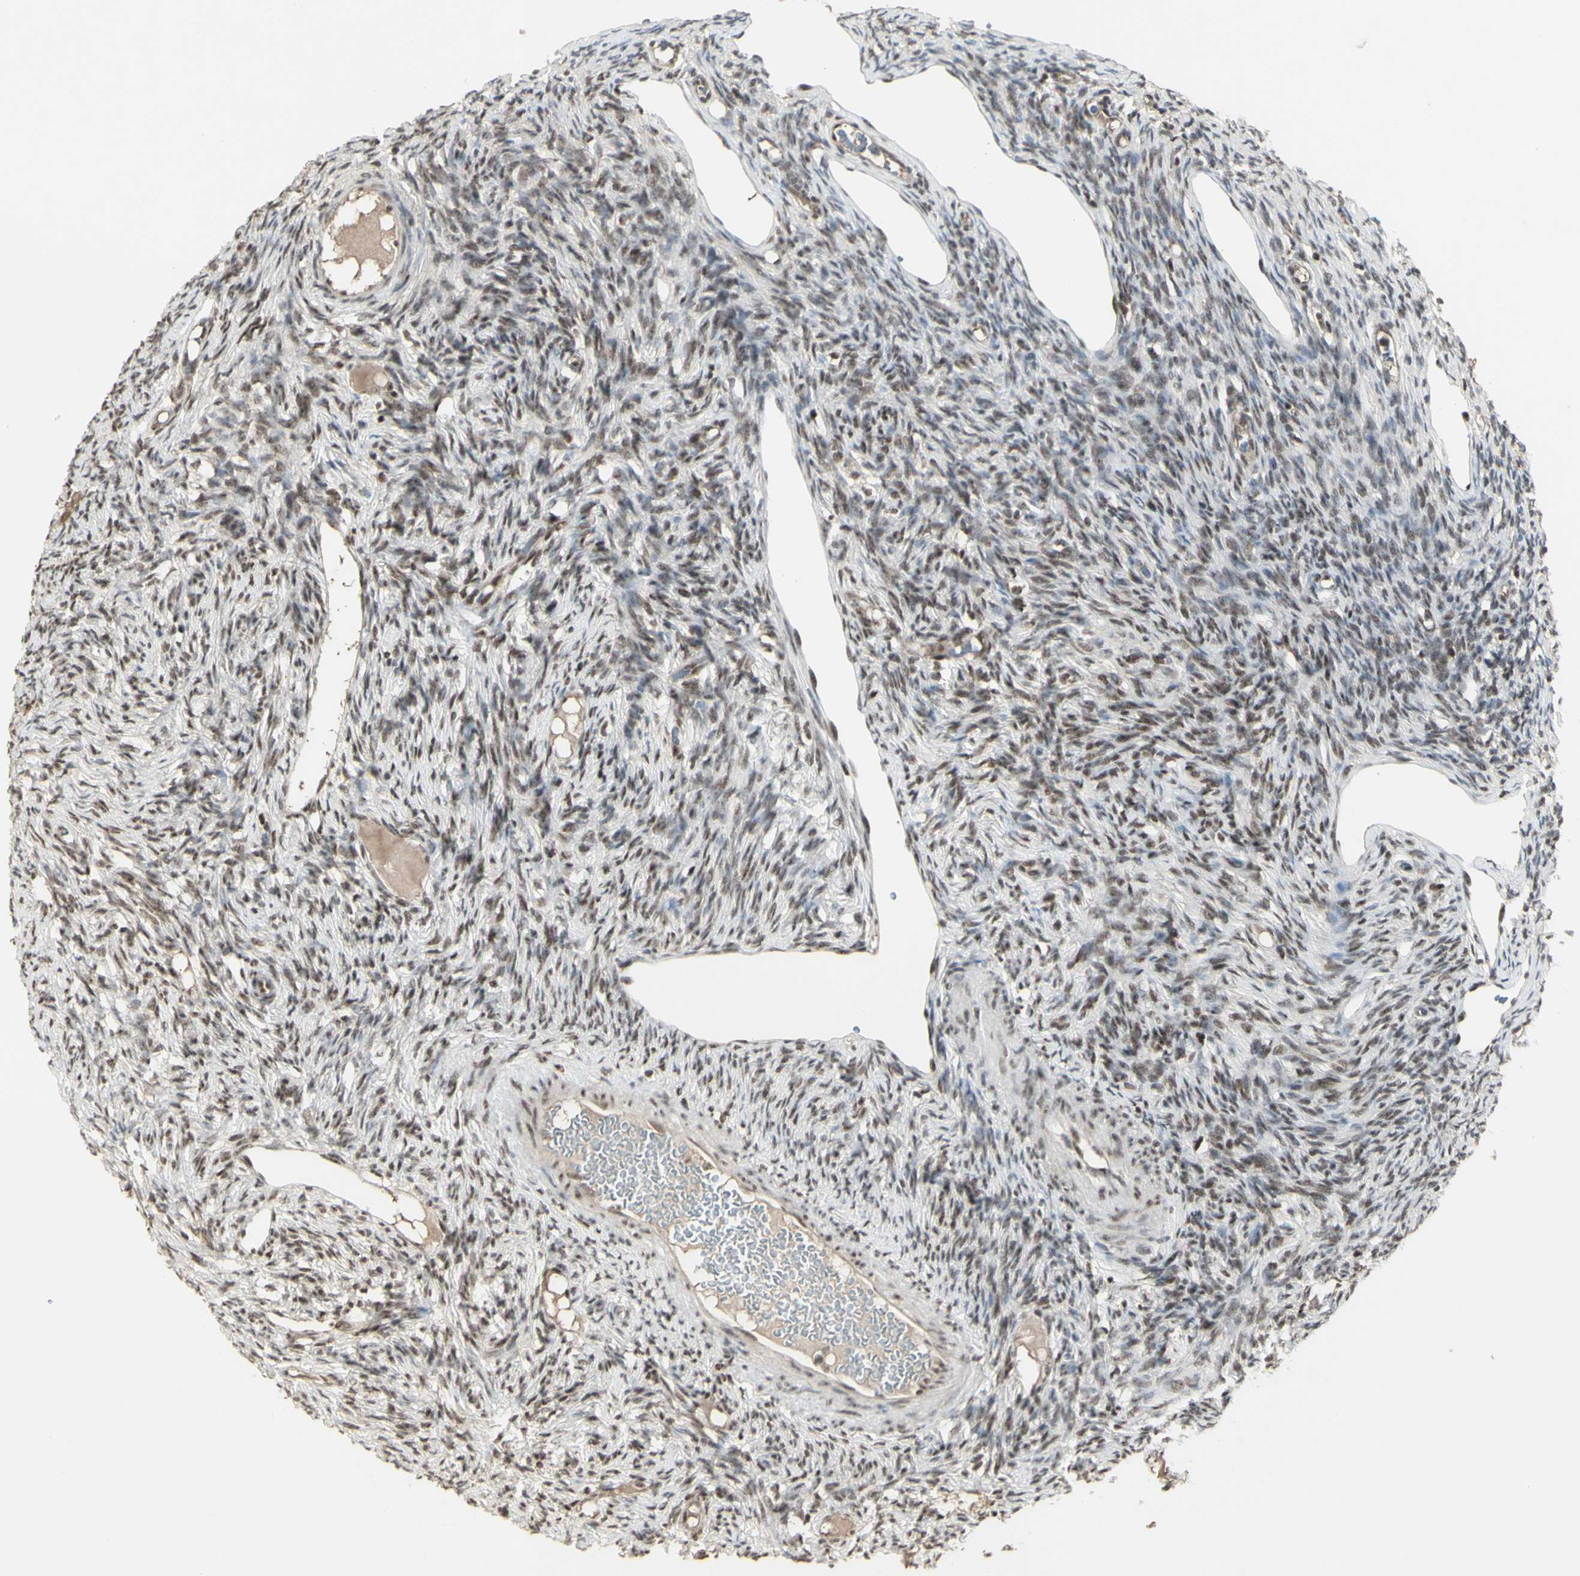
{"staining": {"intensity": "moderate", "quantity": ">75%", "location": "nuclear"}, "tissue": "ovary", "cell_type": "Ovarian stroma cells", "image_type": "normal", "snomed": [{"axis": "morphology", "description": "Normal tissue, NOS"}, {"axis": "topography", "description": "Ovary"}], "caption": "Protein staining of normal ovary demonstrates moderate nuclear expression in approximately >75% of ovarian stroma cells.", "gene": "CCNT1", "patient": {"sex": "female", "age": 33}}